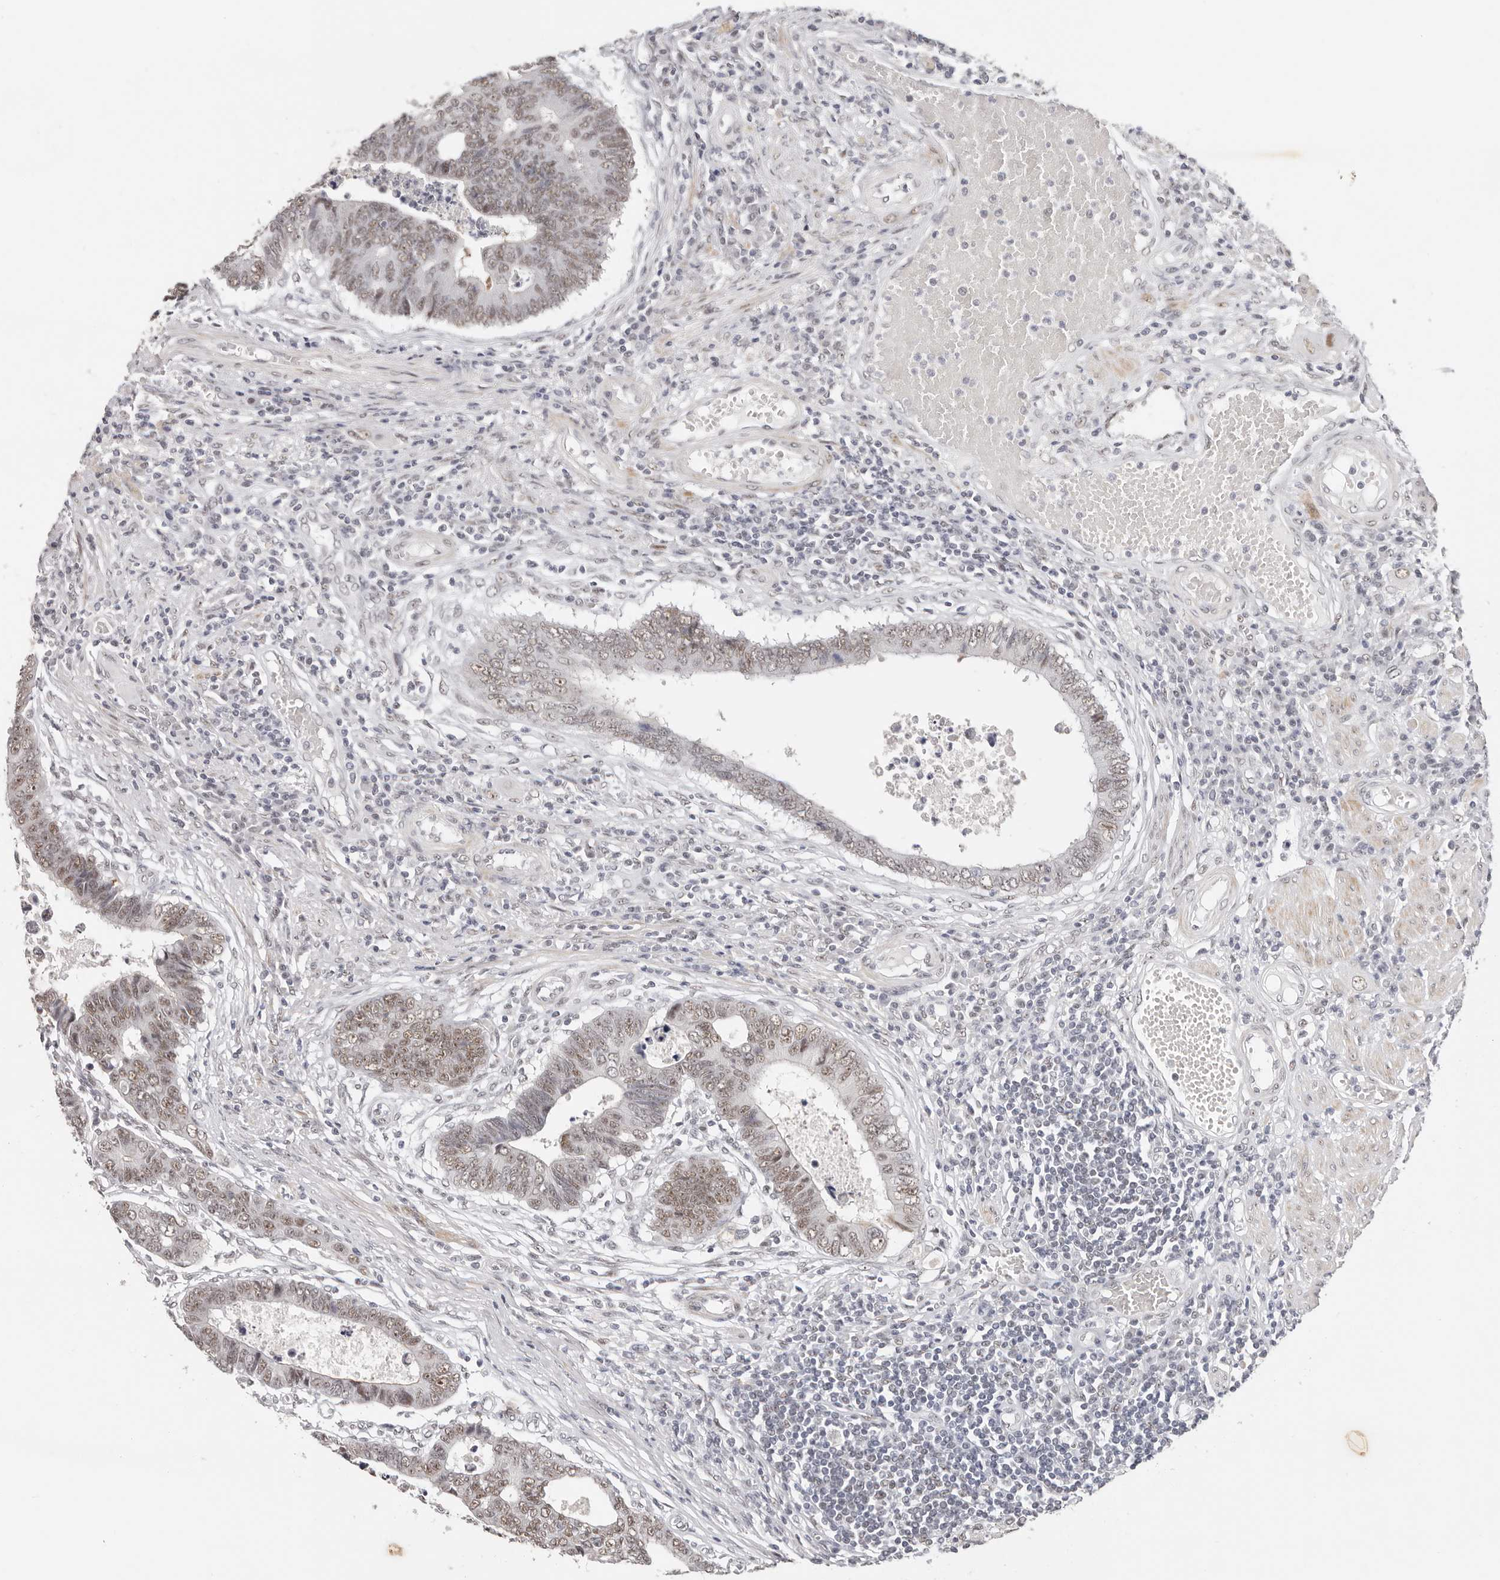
{"staining": {"intensity": "moderate", "quantity": ">75%", "location": "nuclear"}, "tissue": "colorectal cancer", "cell_type": "Tumor cells", "image_type": "cancer", "snomed": [{"axis": "morphology", "description": "Adenocarcinoma, NOS"}, {"axis": "topography", "description": "Rectum"}], "caption": "Colorectal adenocarcinoma stained with a protein marker demonstrates moderate staining in tumor cells.", "gene": "LARP7", "patient": {"sex": "male", "age": 84}}